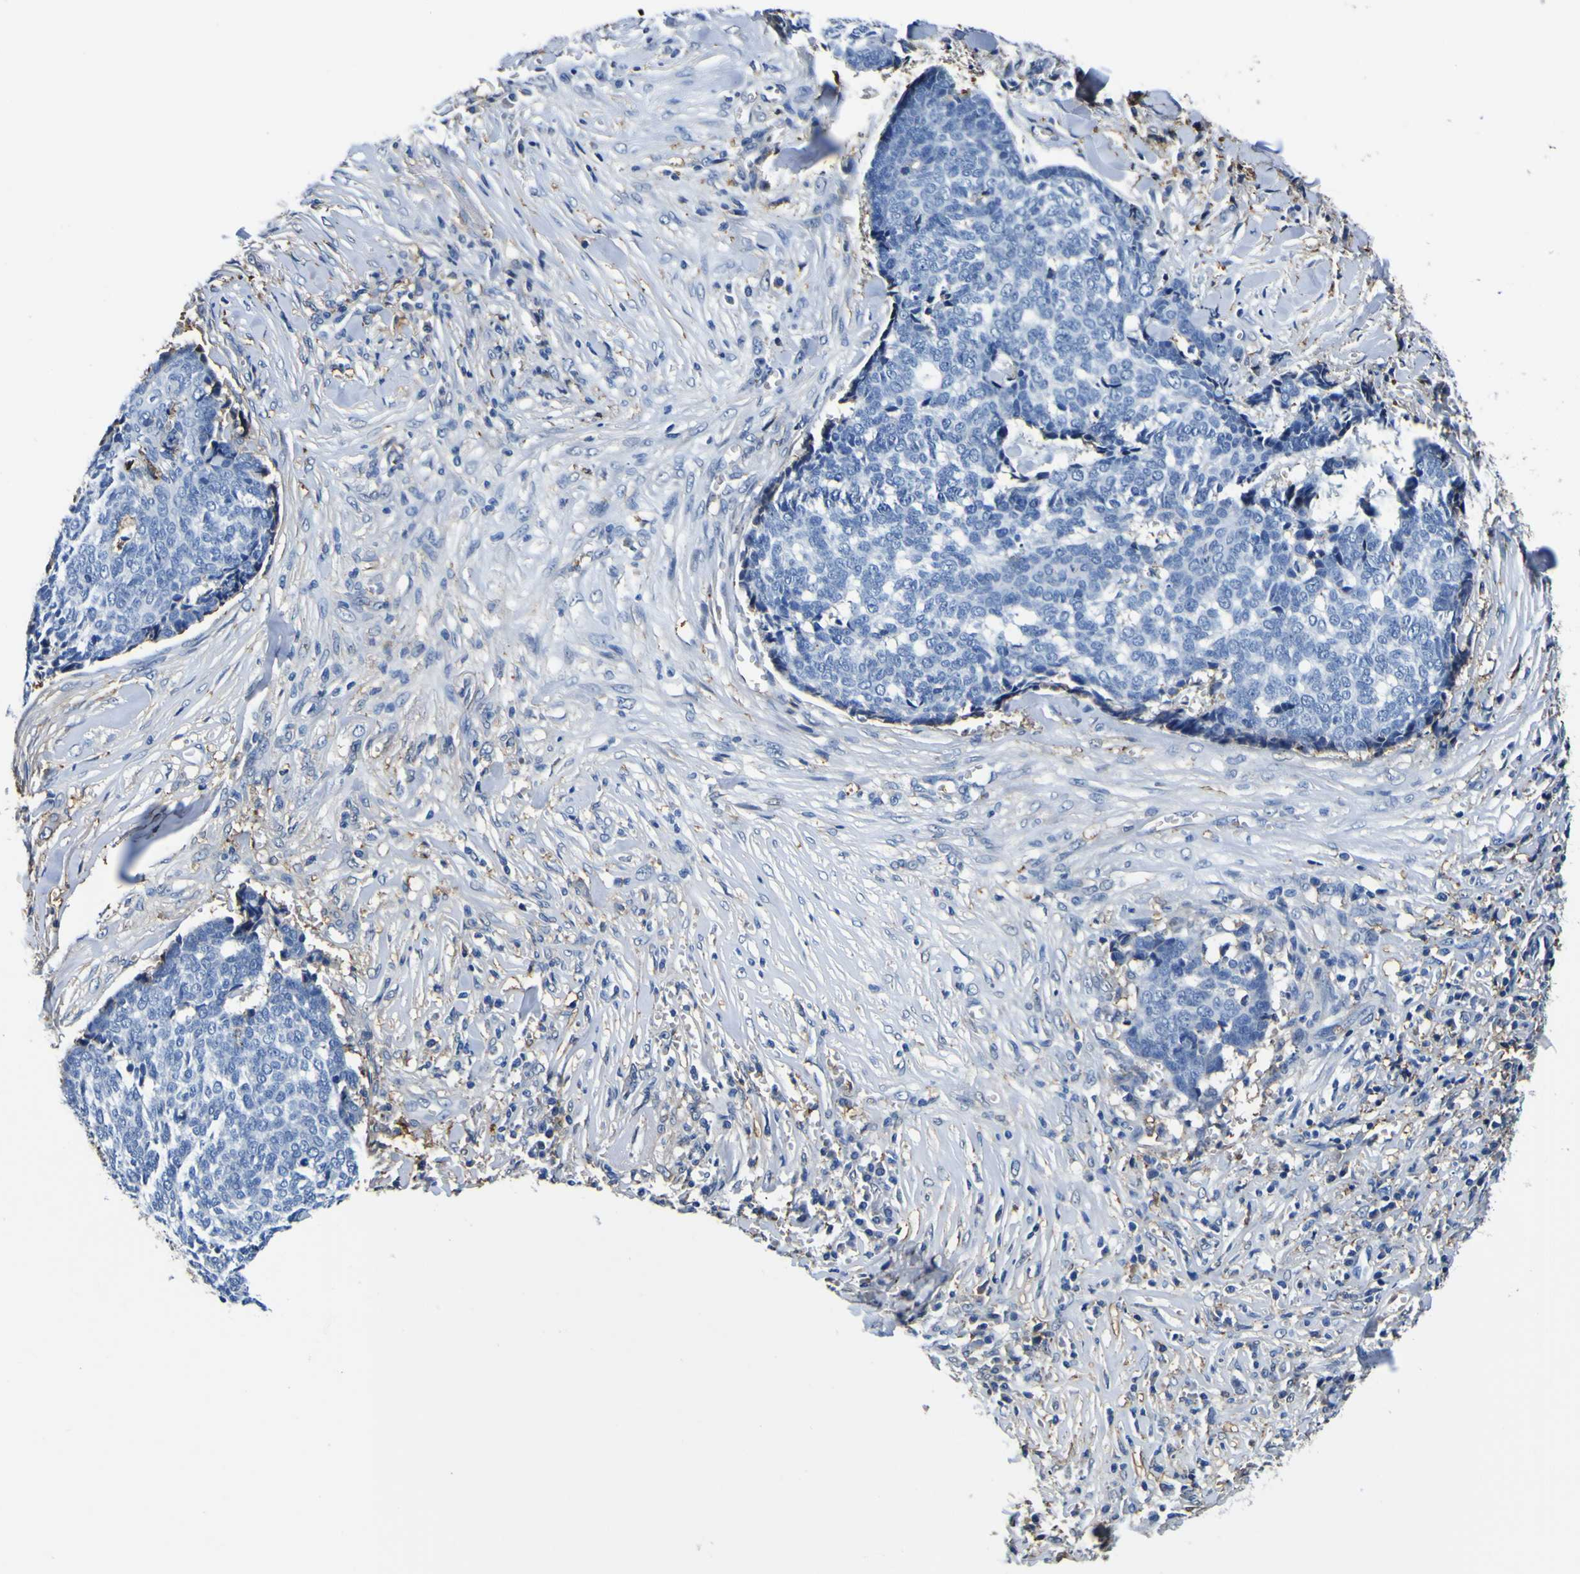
{"staining": {"intensity": "negative", "quantity": "none", "location": "none"}, "tissue": "skin cancer", "cell_type": "Tumor cells", "image_type": "cancer", "snomed": [{"axis": "morphology", "description": "Basal cell carcinoma"}, {"axis": "topography", "description": "Skin"}], "caption": "Immunohistochemical staining of skin cancer reveals no significant expression in tumor cells.", "gene": "PXDN", "patient": {"sex": "male", "age": 84}}